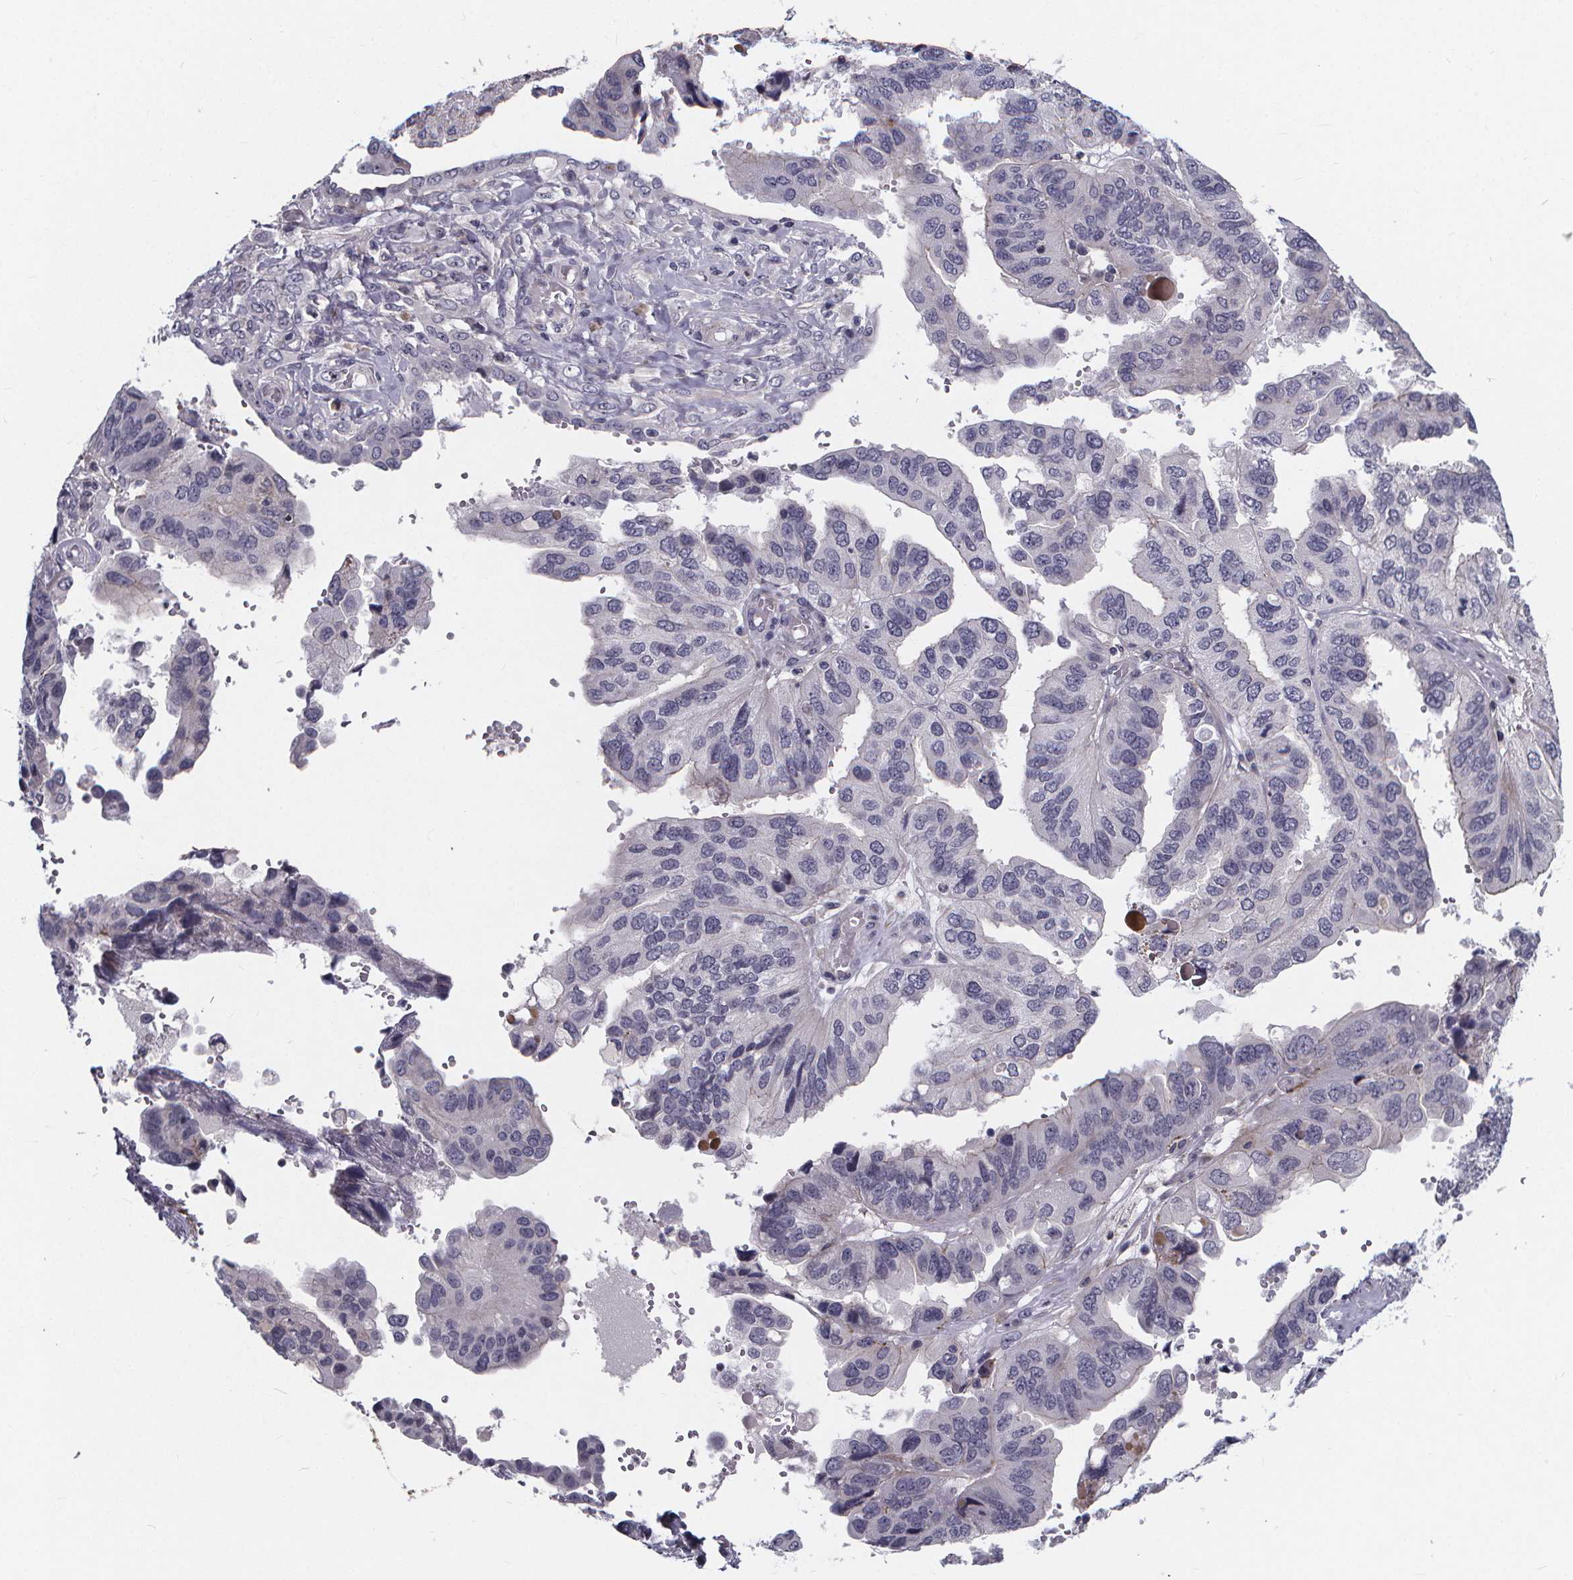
{"staining": {"intensity": "negative", "quantity": "none", "location": "none"}, "tissue": "ovarian cancer", "cell_type": "Tumor cells", "image_type": "cancer", "snomed": [{"axis": "morphology", "description": "Cystadenocarcinoma, serous, NOS"}, {"axis": "topography", "description": "Ovary"}], "caption": "This is an immunohistochemistry (IHC) micrograph of ovarian cancer. There is no positivity in tumor cells.", "gene": "FBXW2", "patient": {"sex": "female", "age": 79}}